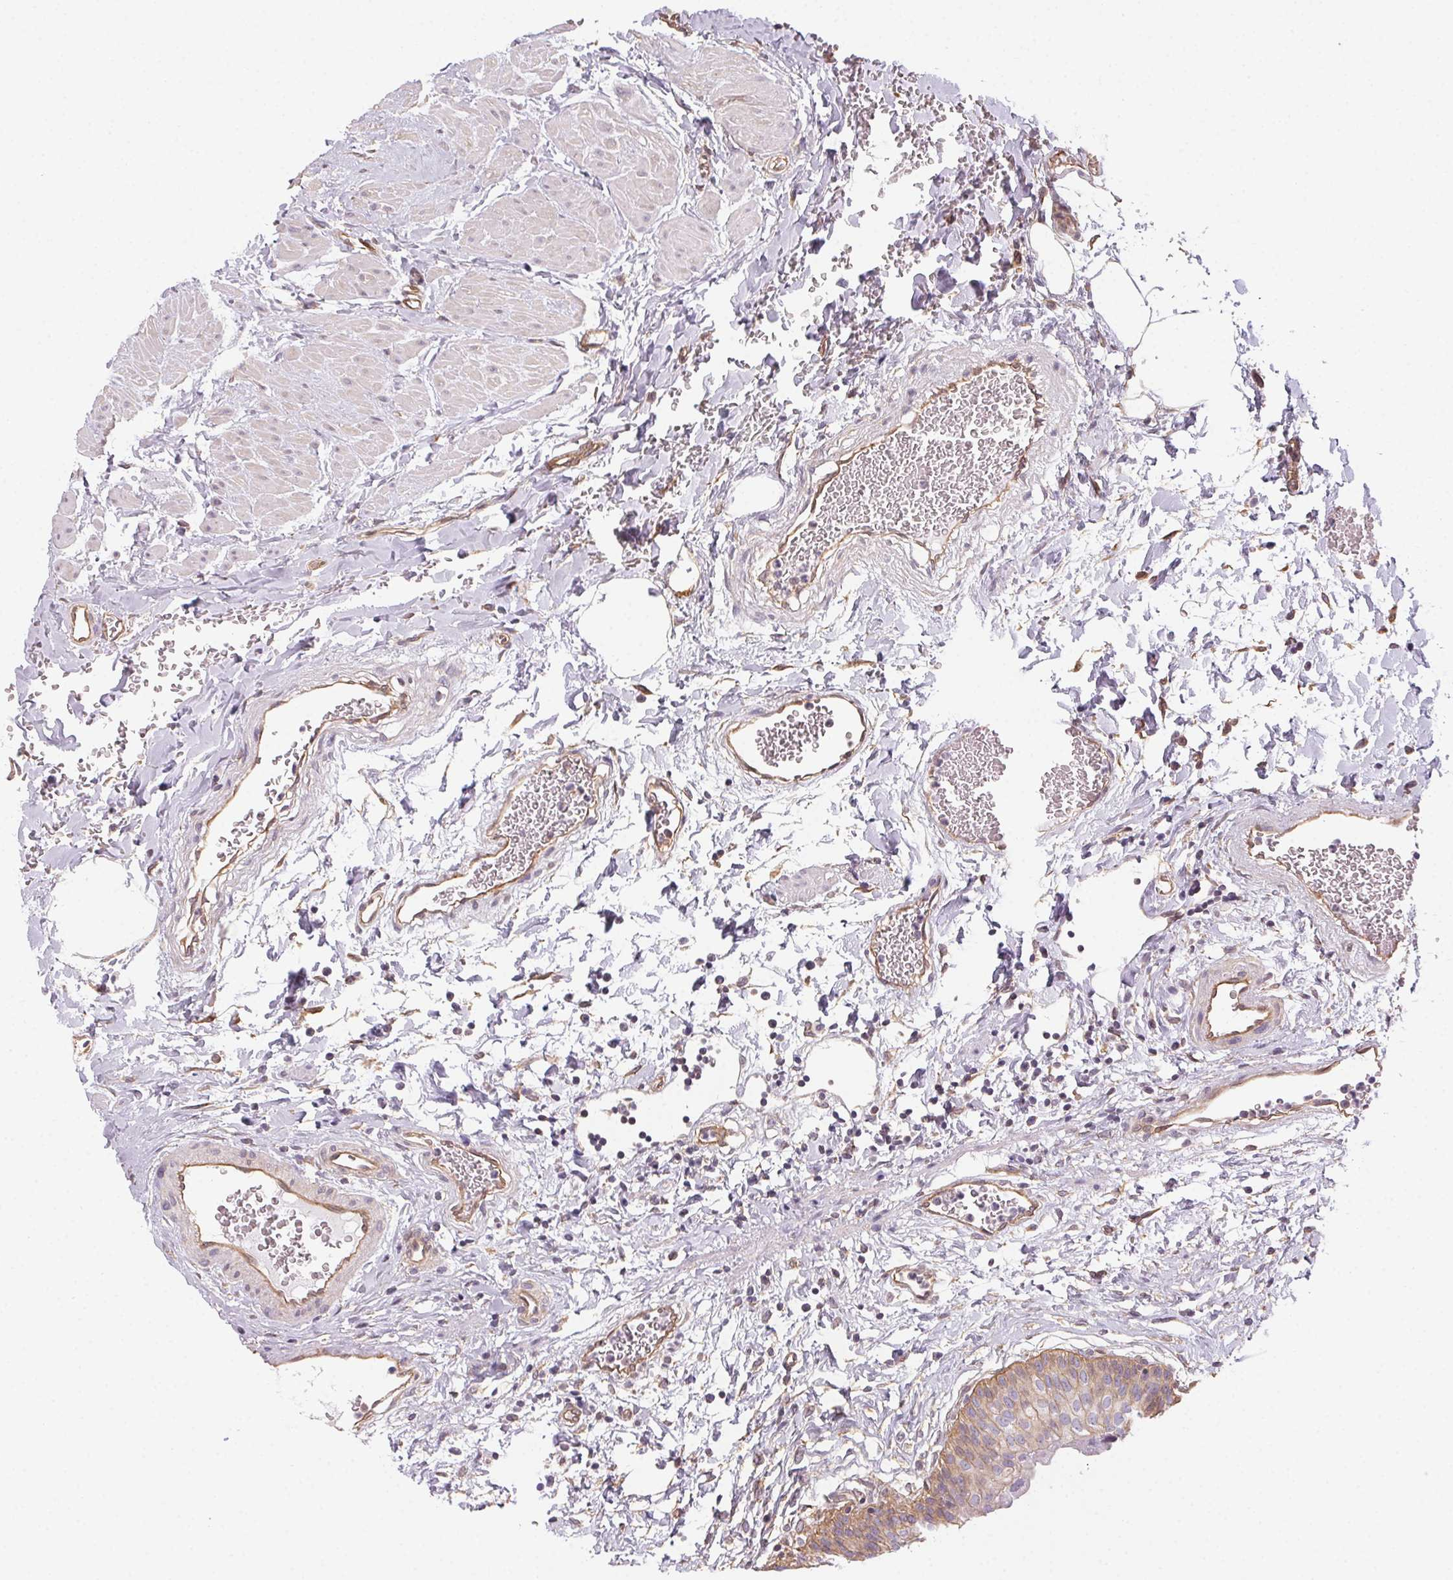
{"staining": {"intensity": "moderate", "quantity": ">75%", "location": "cytoplasmic/membranous"}, "tissue": "urinary bladder", "cell_type": "Urothelial cells", "image_type": "normal", "snomed": [{"axis": "morphology", "description": "Normal tissue, NOS"}, {"axis": "topography", "description": "Urinary bladder"}], "caption": "A micrograph of human urinary bladder stained for a protein exhibits moderate cytoplasmic/membranous brown staining in urothelial cells.", "gene": "PLA2G4F", "patient": {"sex": "male", "age": 55}}